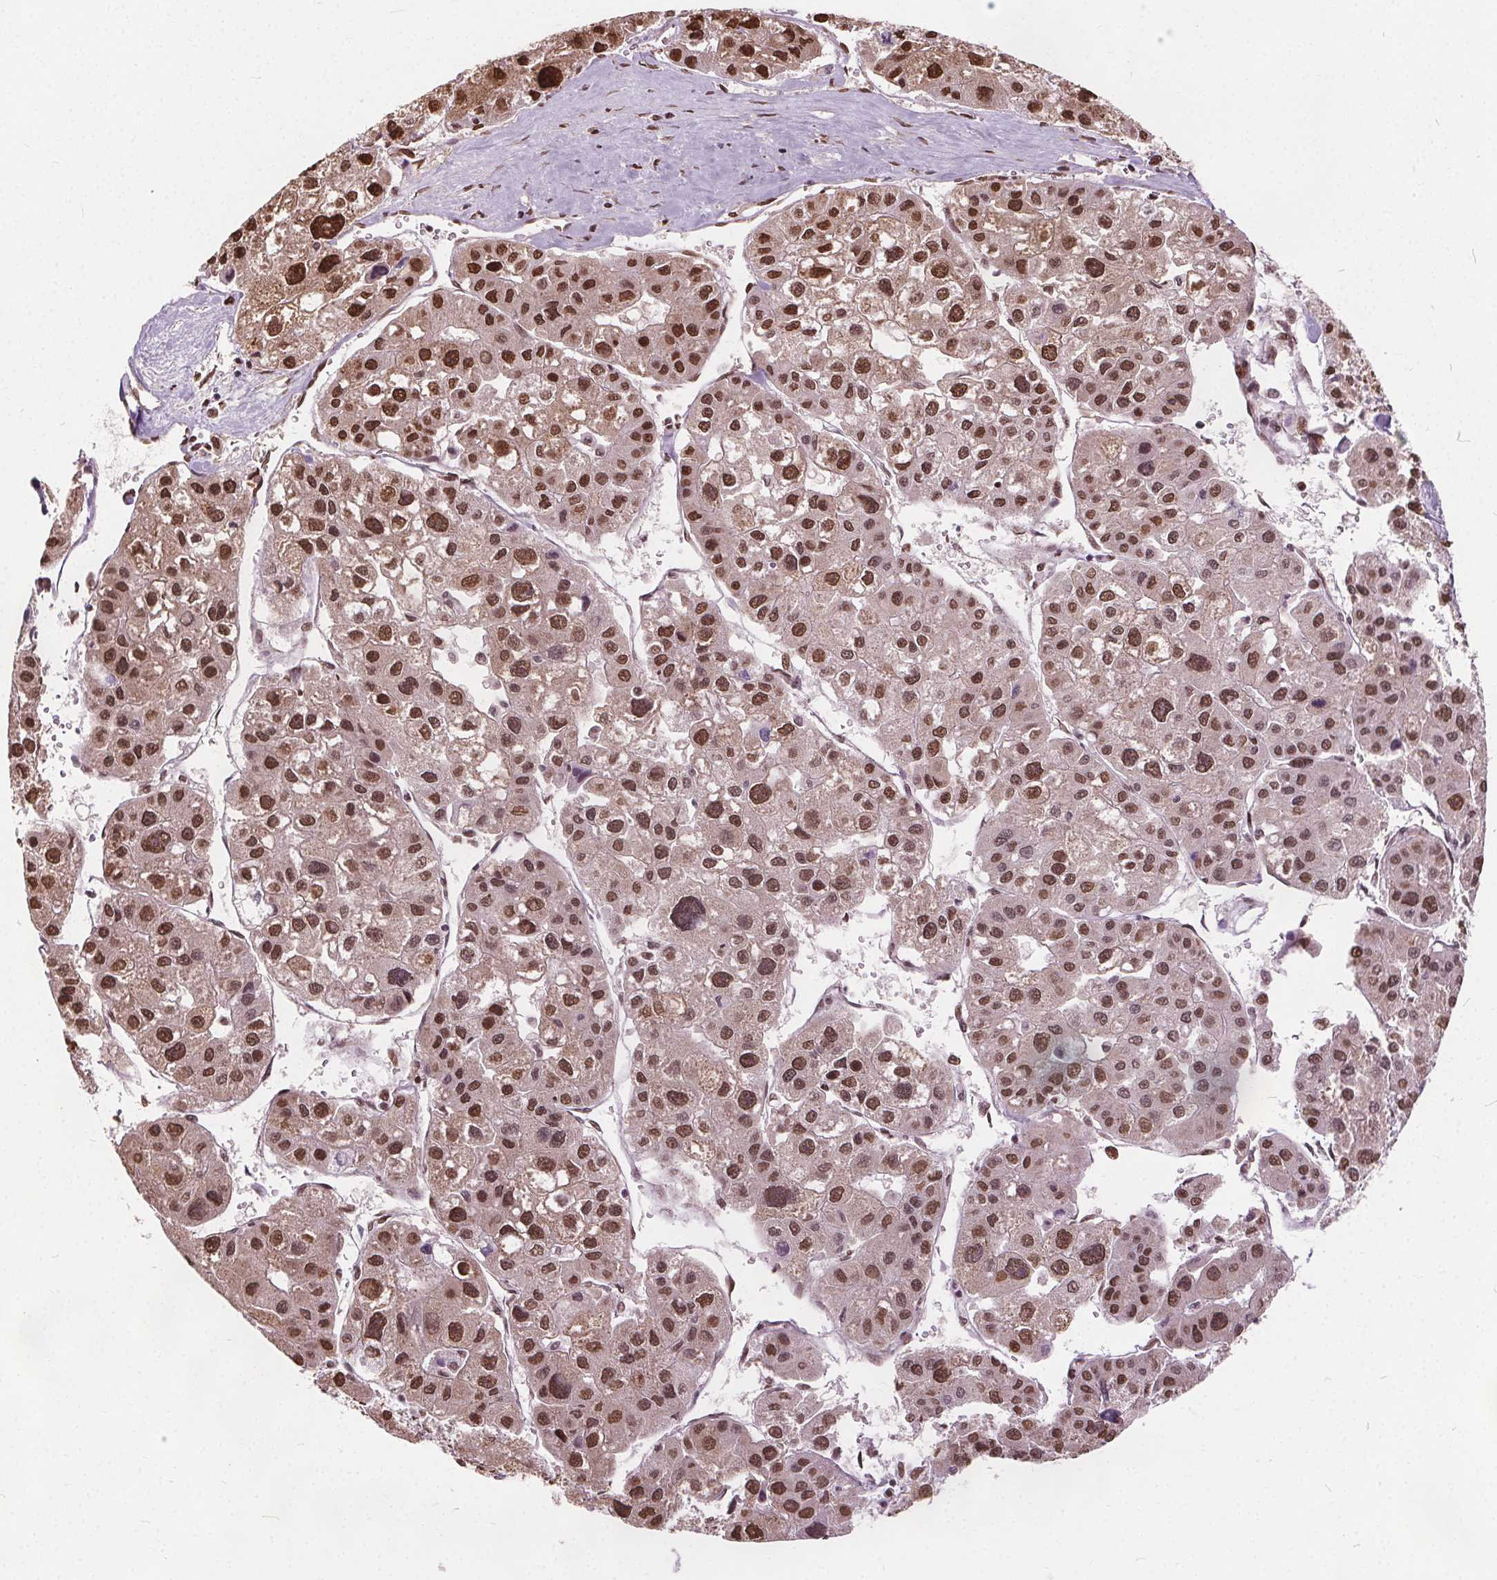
{"staining": {"intensity": "strong", "quantity": ">75%", "location": "nuclear"}, "tissue": "liver cancer", "cell_type": "Tumor cells", "image_type": "cancer", "snomed": [{"axis": "morphology", "description": "Carcinoma, Hepatocellular, NOS"}, {"axis": "topography", "description": "Liver"}], "caption": "Strong nuclear protein positivity is seen in approximately >75% of tumor cells in liver hepatocellular carcinoma. The staining was performed using DAB (3,3'-diaminobenzidine), with brown indicating positive protein expression. Nuclei are stained blue with hematoxylin.", "gene": "ISLR2", "patient": {"sex": "male", "age": 73}}